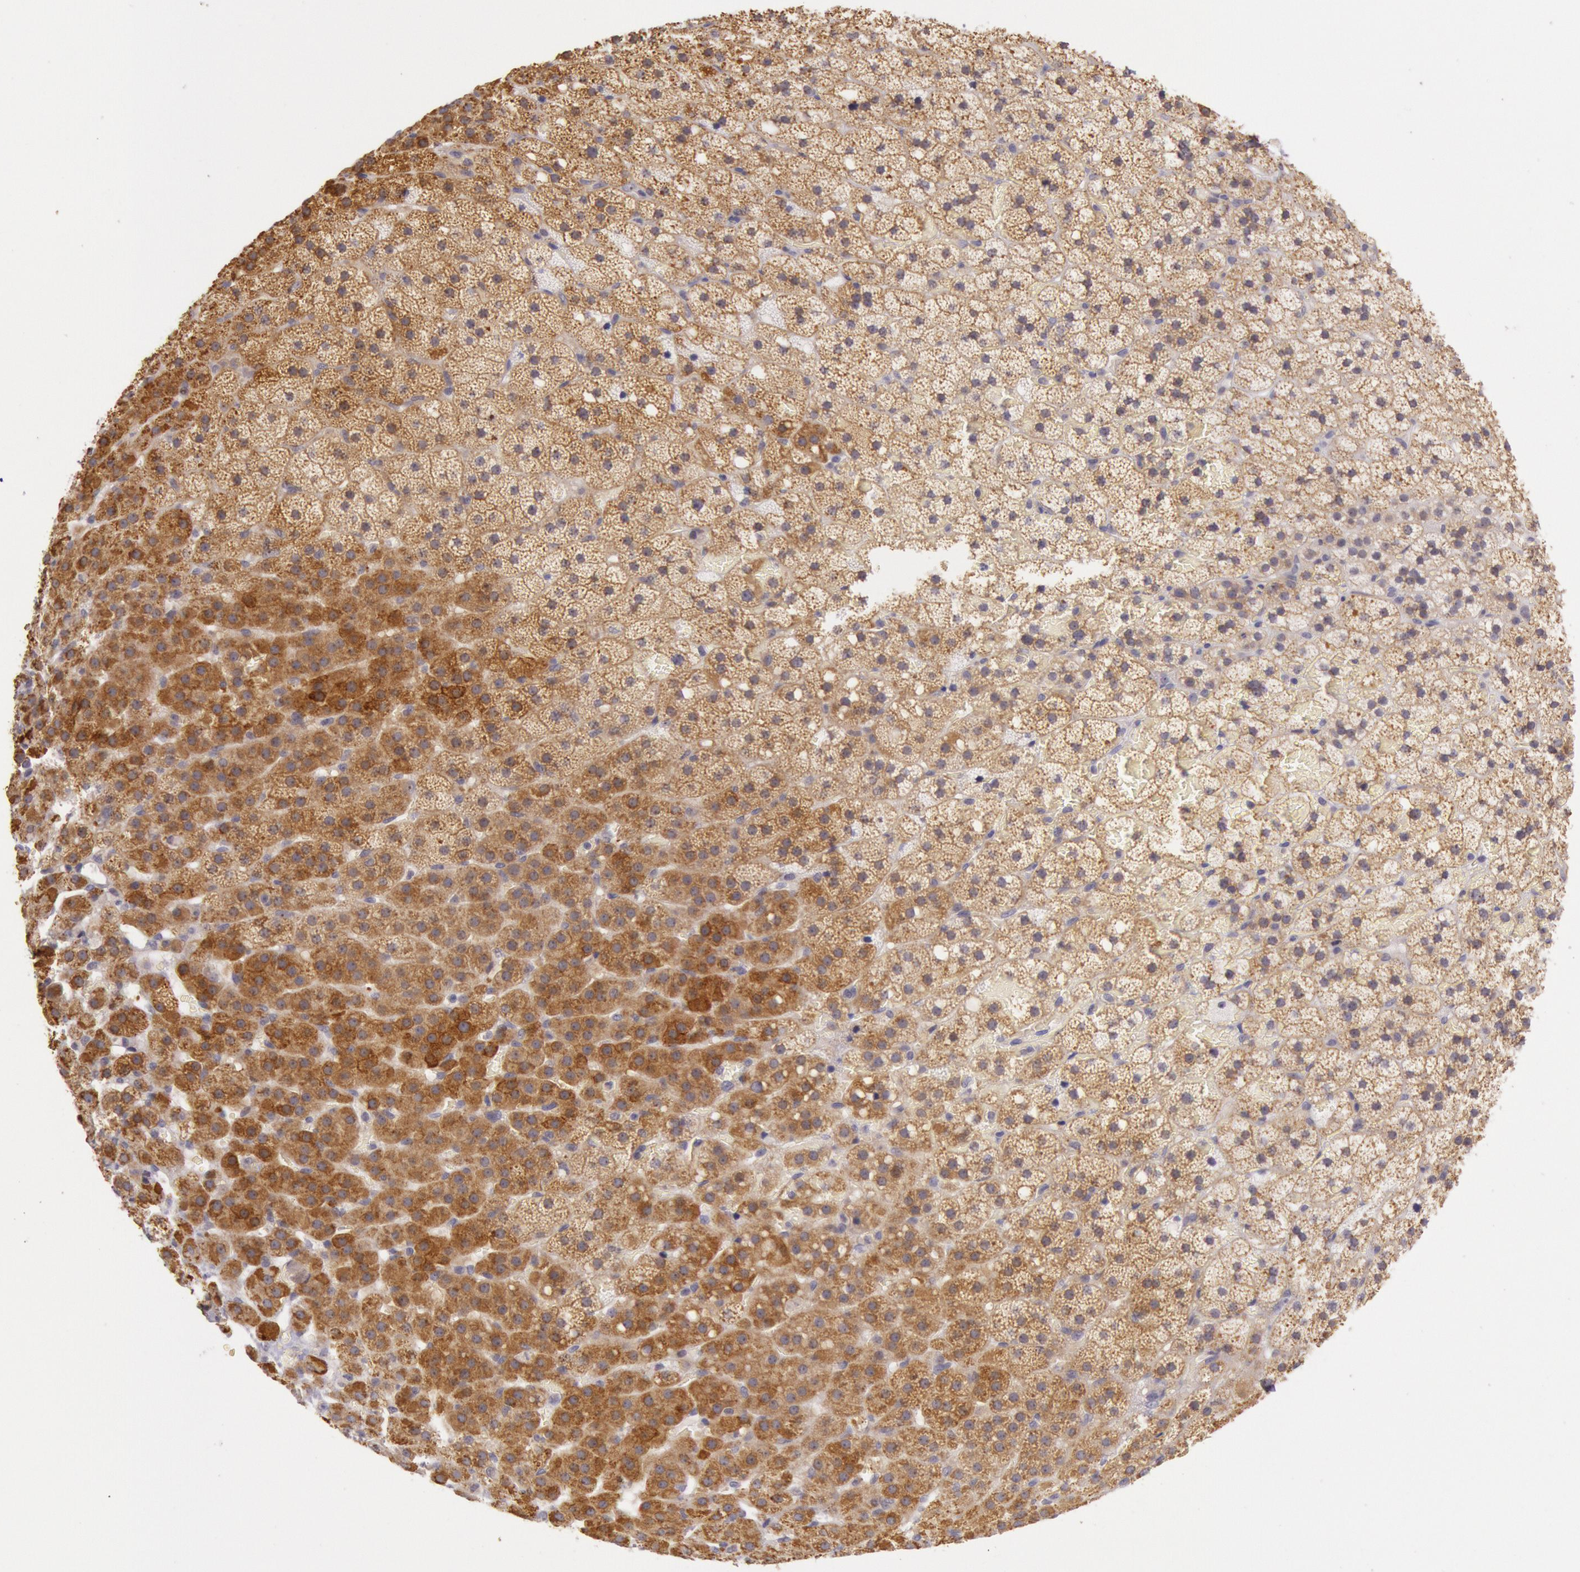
{"staining": {"intensity": "strong", "quantity": ">75%", "location": "cytoplasmic/membranous"}, "tissue": "adrenal gland", "cell_type": "Glandular cells", "image_type": "normal", "snomed": [{"axis": "morphology", "description": "Normal tissue, NOS"}, {"axis": "topography", "description": "Adrenal gland"}], "caption": "Benign adrenal gland reveals strong cytoplasmic/membranous positivity in approximately >75% of glandular cells.", "gene": "CDK16", "patient": {"sex": "male", "age": 35}}